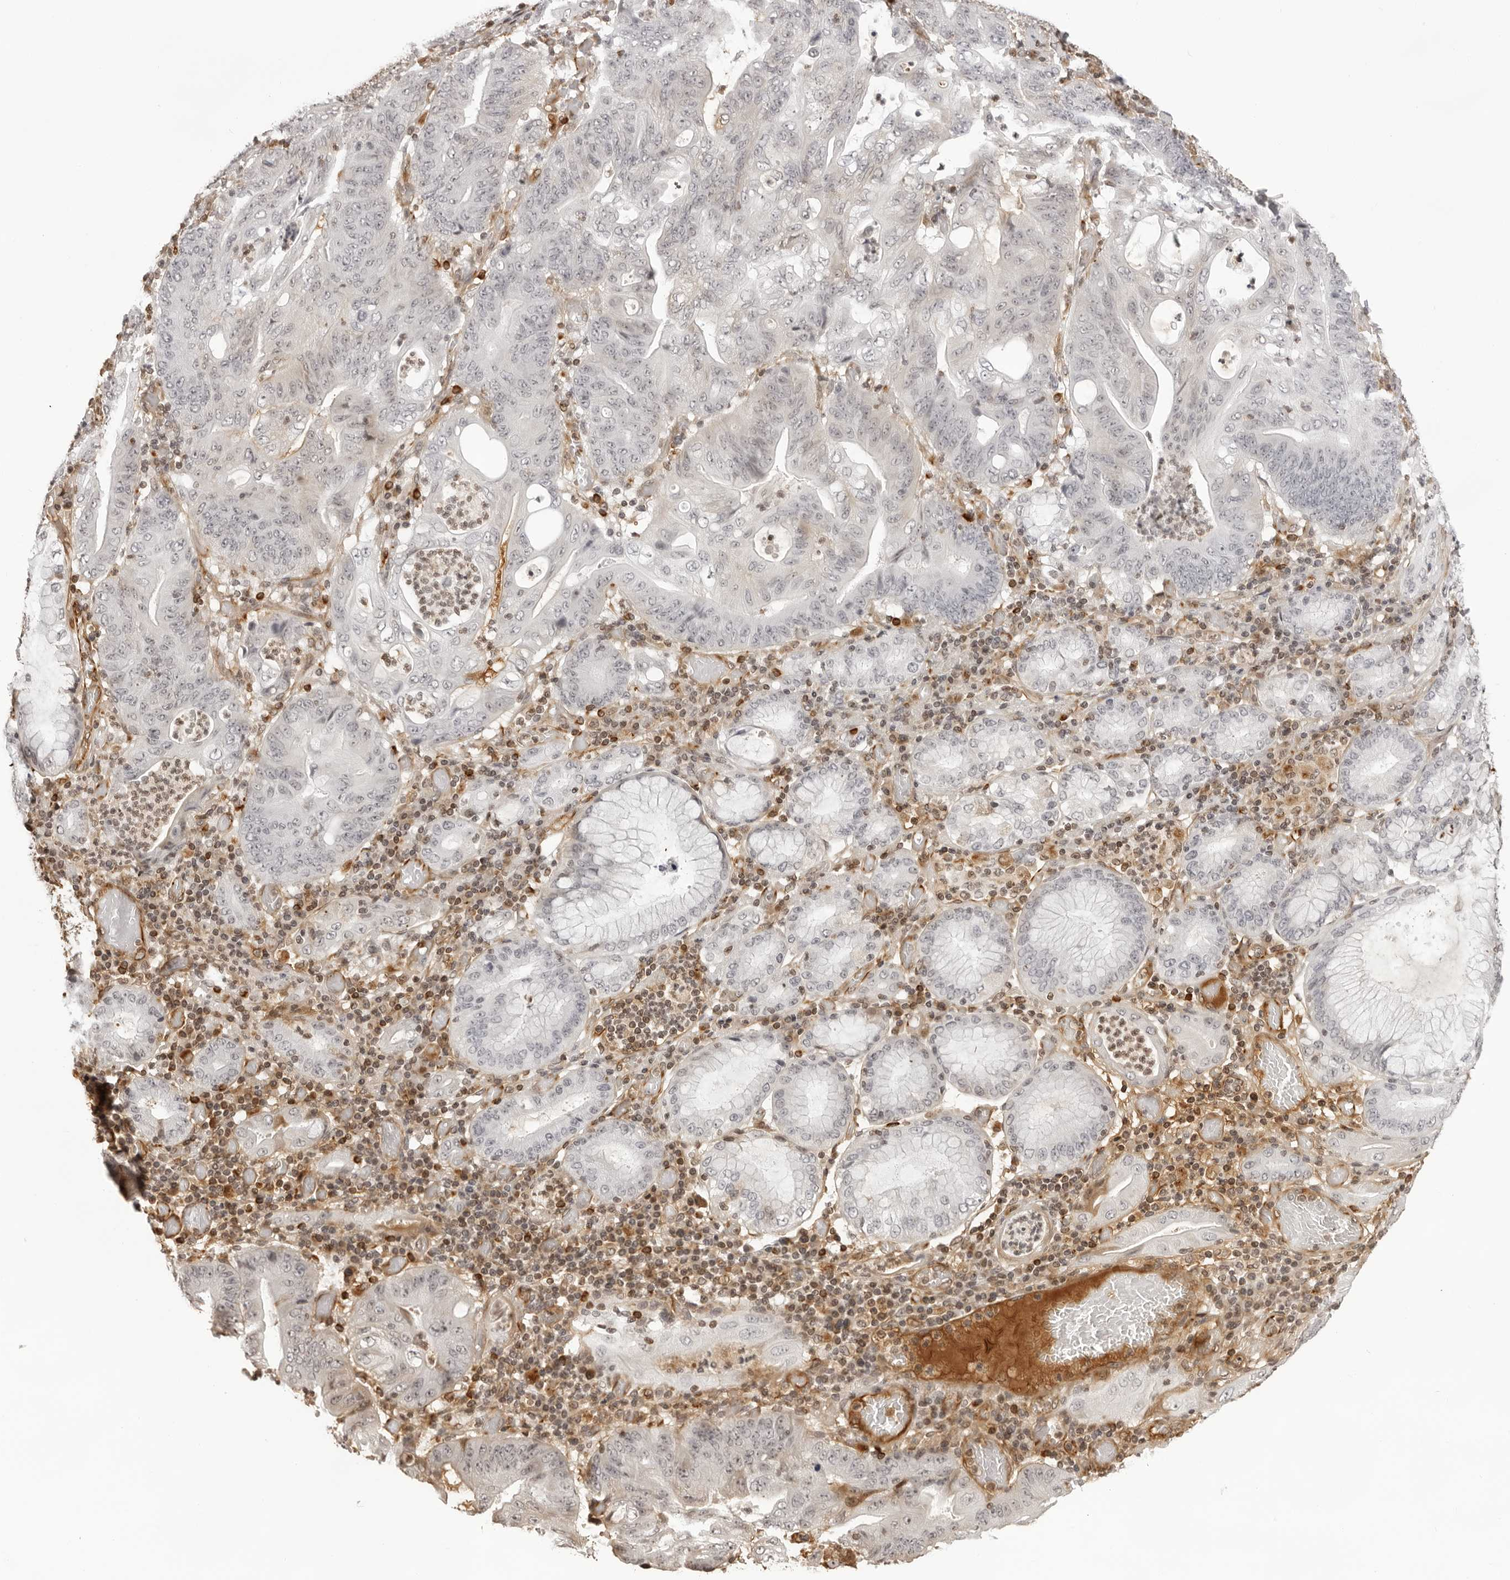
{"staining": {"intensity": "negative", "quantity": "none", "location": "none"}, "tissue": "stomach cancer", "cell_type": "Tumor cells", "image_type": "cancer", "snomed": [{"axis": "morphology", "description": "Adenocarcinoma, NOS"}, {"axis": "topography", "description": "Stomach"}], "caption": "Protein analysis of stomach cancer displays no significant staining in tumor cells.", "gene": "DYNLT5", "patient": {"sex": "female", "age": 73}}